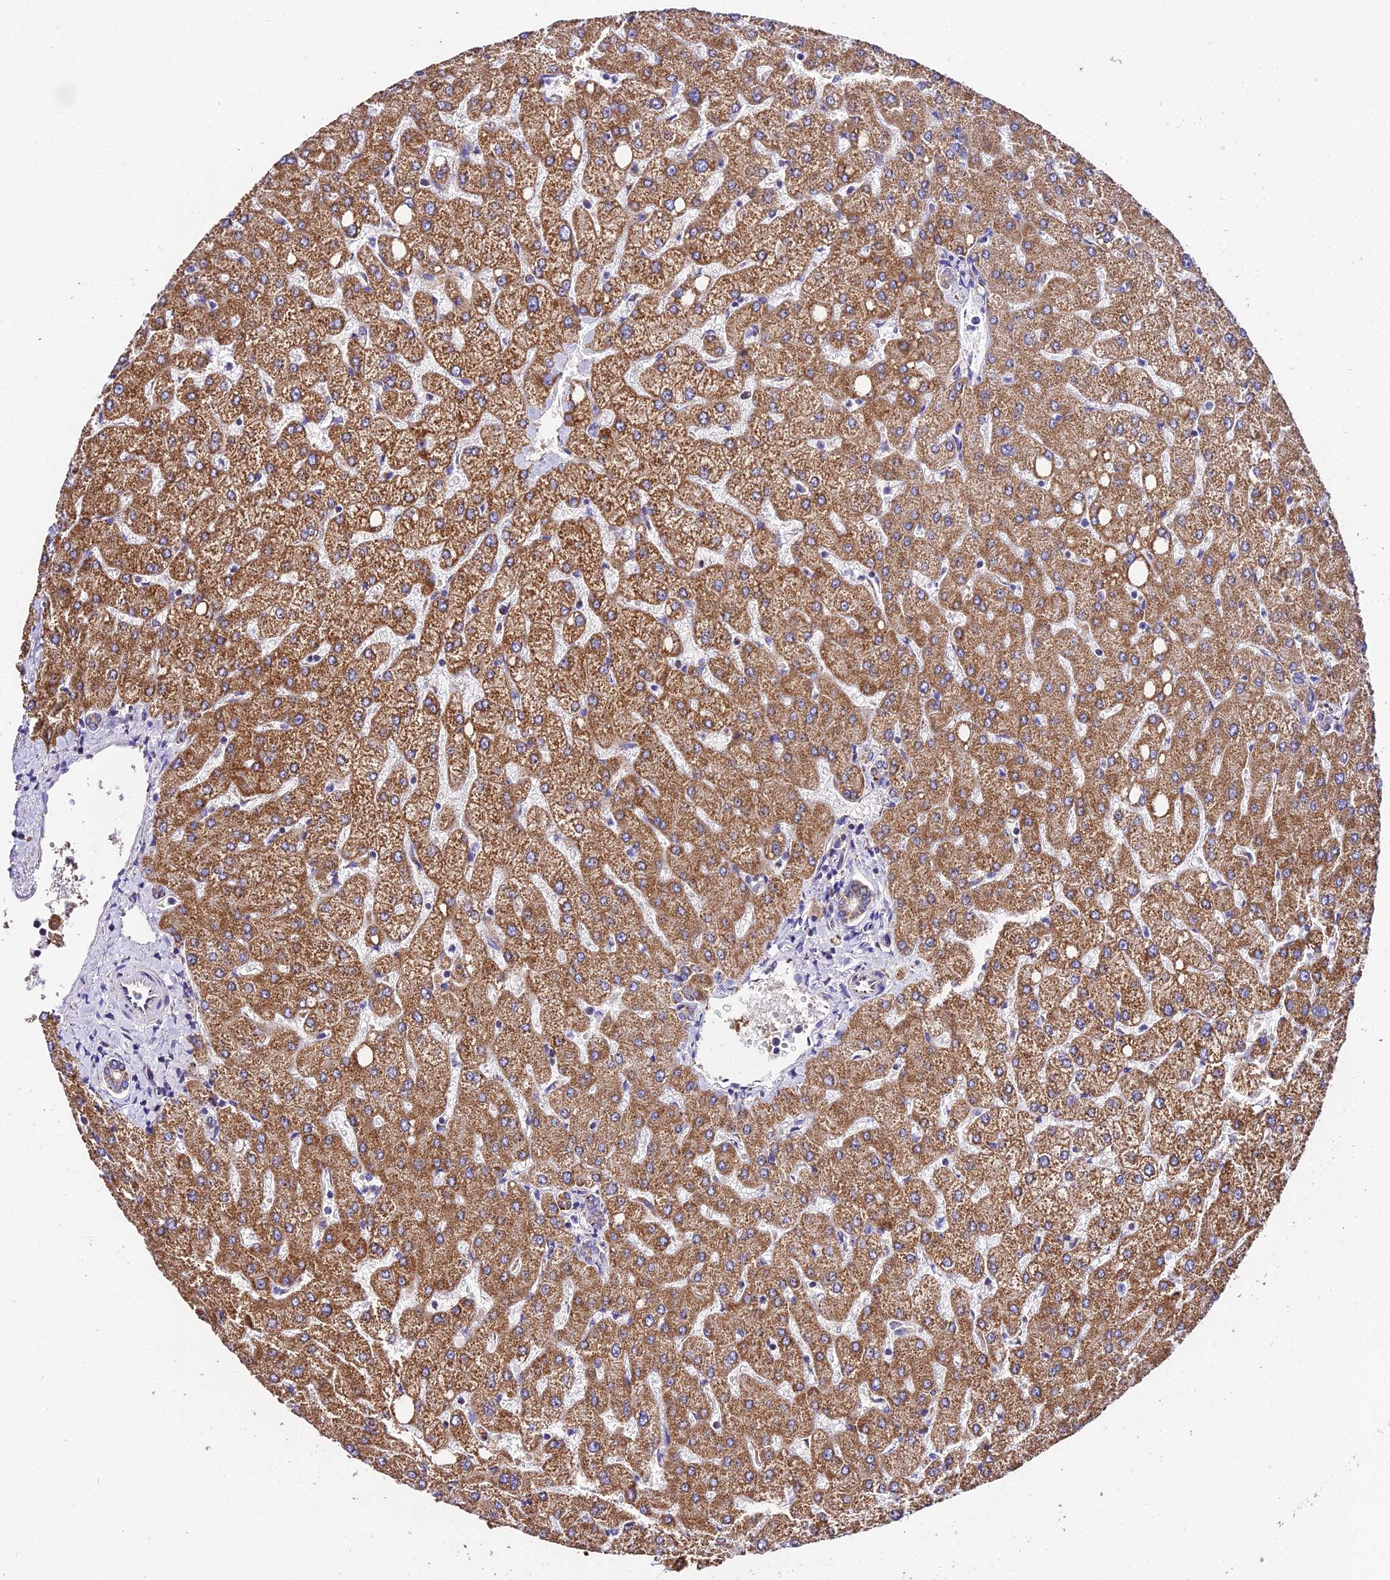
{"staining": {"intensity": "moderate", "quantity": ">75%", "location": "cytoplasmic/membranous"}, "tissue": "liver", "cell_type": "Cholangiocytes", "image_type": "normal", "snomed": [{"axis": "morphology", "description": "Normal tissue, NOS"}, {"axis": "topography", "description": "Liver"}], "caption": "An immunohistochemistry (IHC) image of unremarkable tissue is shown. Protein staining in brown labels moderate cytoplasmic/membranous positivity in liver within cholangiocytes. Using DAB (brown) and hematoxylin (blue) stains, captured at high magnification using brightfield microscopy.", "gene": "OCIAD1", "patient": {"sex": "female", "age": 54}}